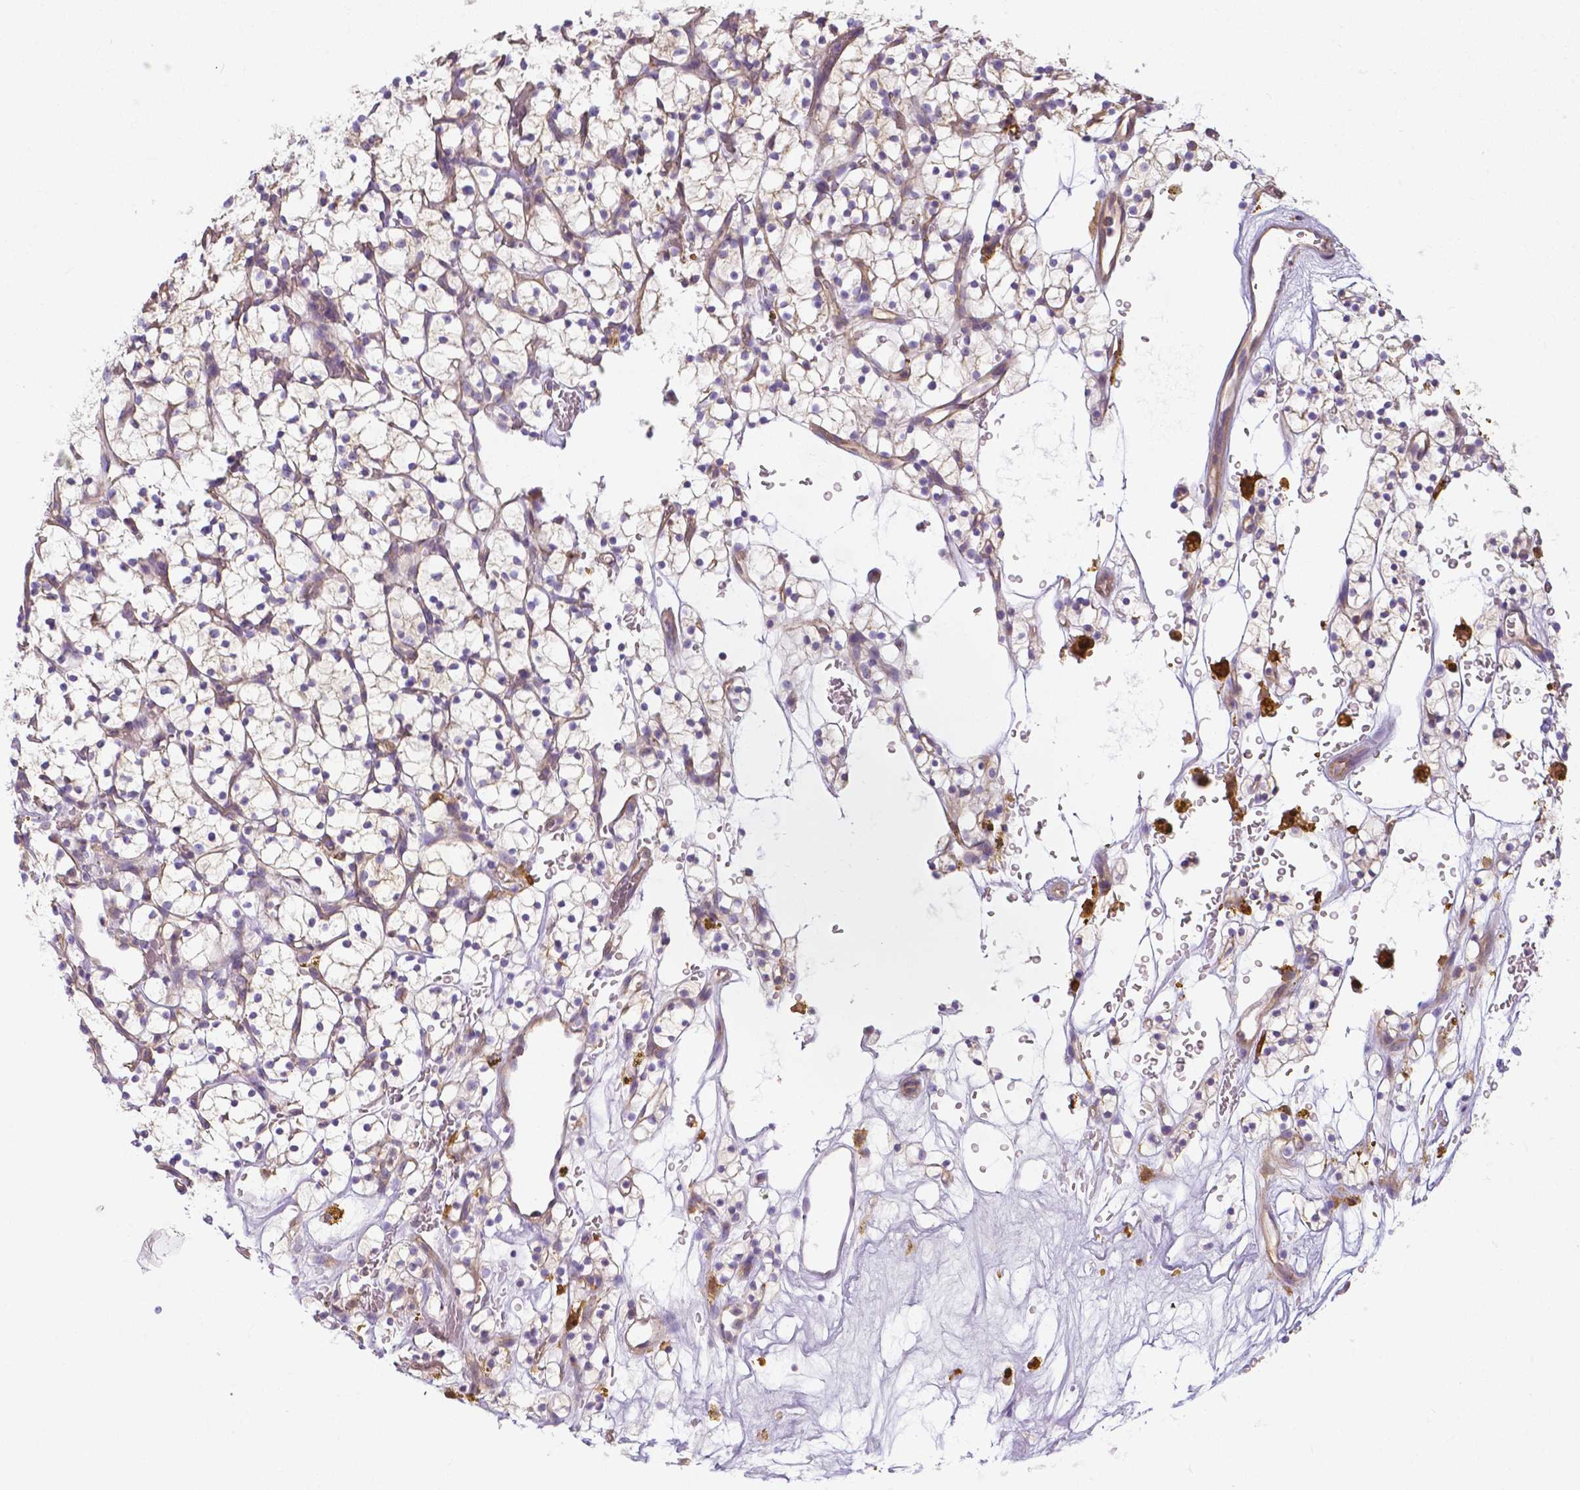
{"staining": {"intensity": "negative", "quantity": "none", "location": "none"}, "tissue": "renal cancer", "cell_type": "Tumor cells", "image_type": "cancer", "snomed": [{"axis": "morphology", "description": "Adenocarcinoma, NOS"}, {"axis": "topography", "description": "Kidney"}], "caption": "Renal adenocarcinoma was stained to show a protein in brown. There is no significant expression in tumor cells.", "gene": "CRMP1", "patient": {"sex": "female", "age": 64}}